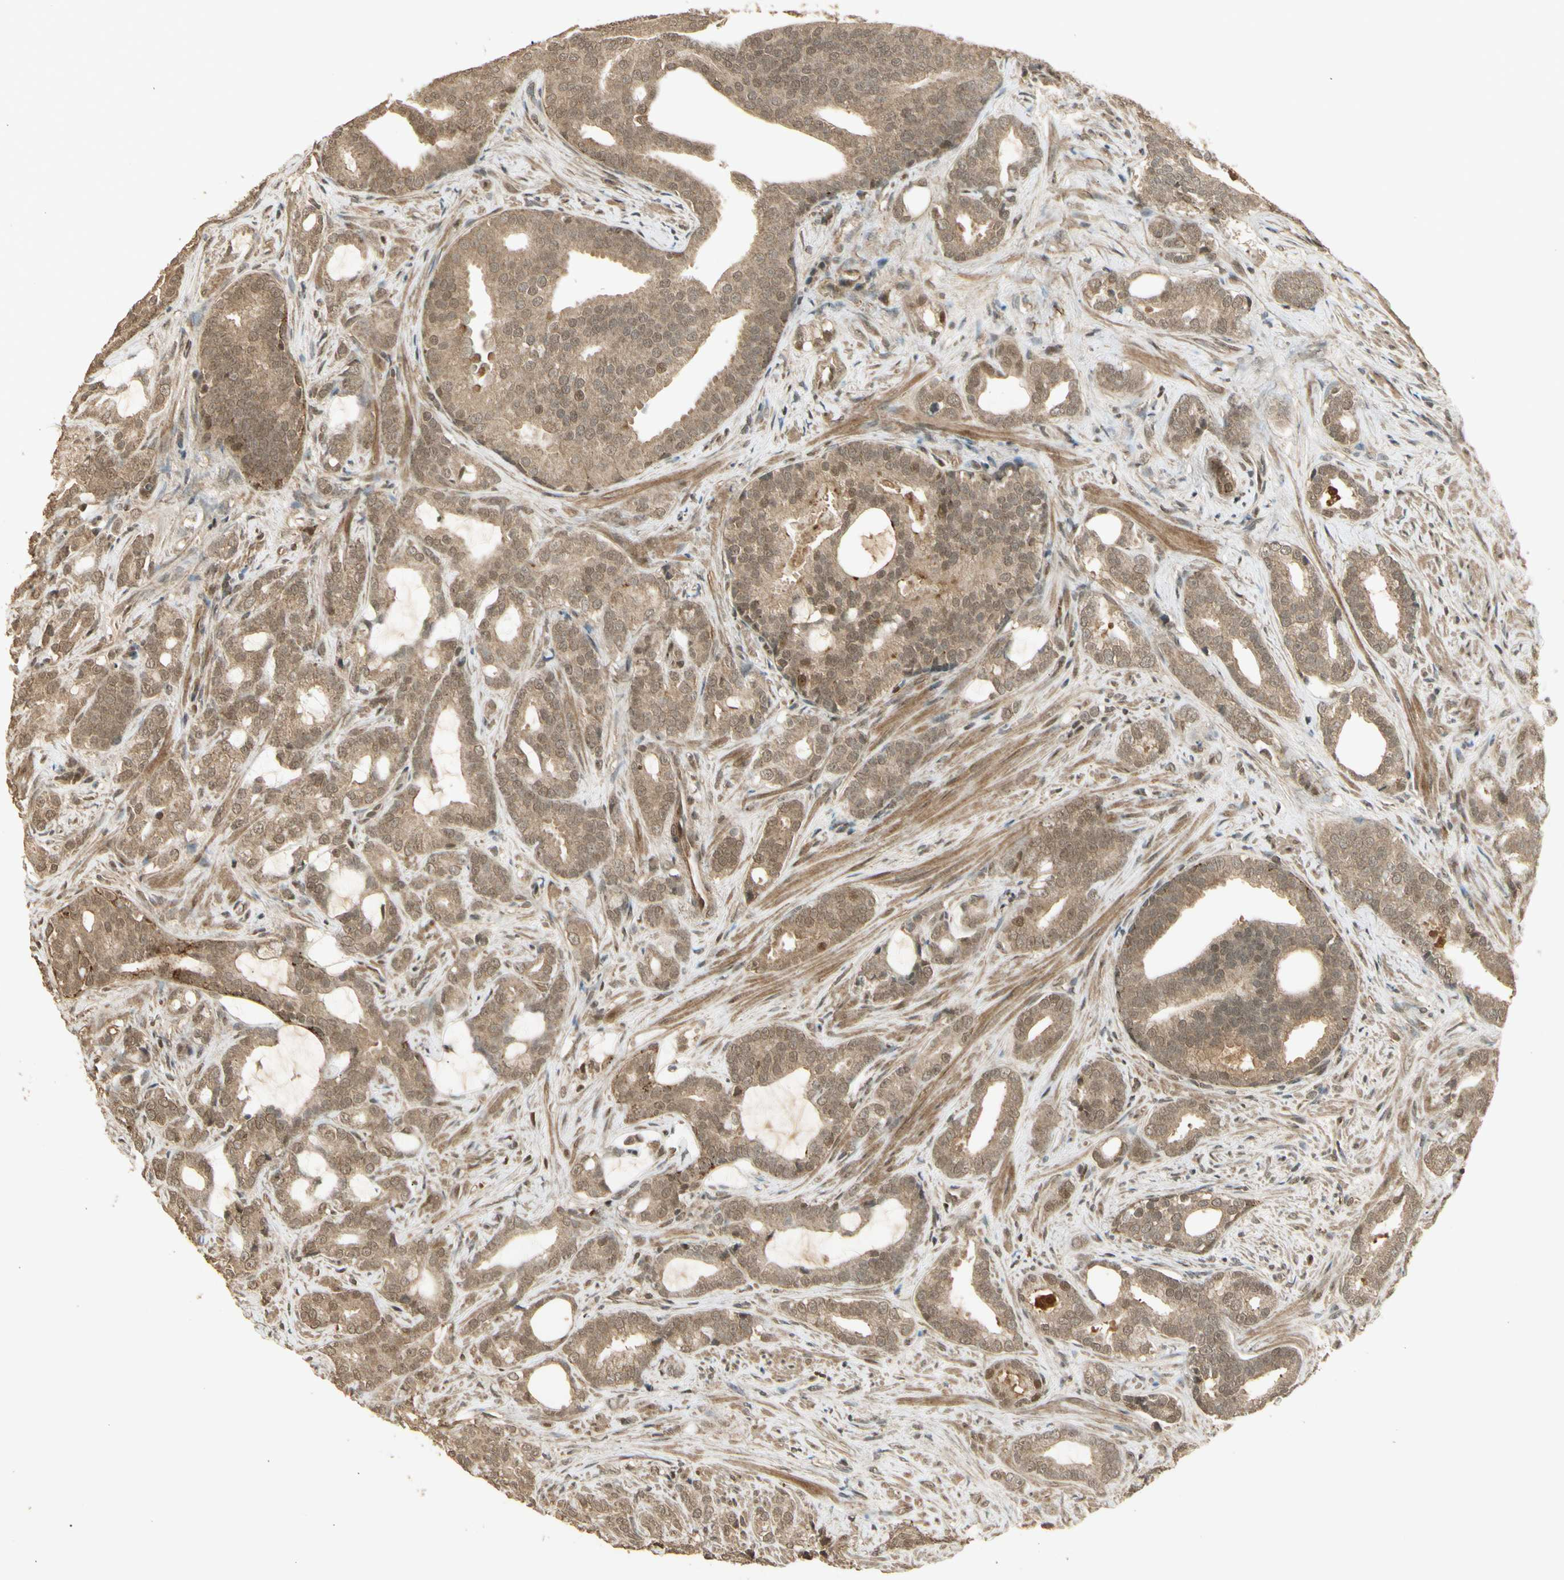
{"staining": {"intensity": "moderate", "quantity": ">75%", "location": "cytoplasmic/membranous,nuclear"}, "tissue": "prostate cancer", "cell_type": "Tumor cells", "image_type": "cancer", "snomed": [{"axis": "morphology", "description": "Adenocarcinoma, Low grade"}, {"axis": "topography", "description": "Prostate"}], "caption": "High-power microscopy captured an IHC micrograph of low-grade adenocarcinoma (prostate), revealing moderate cytoplasmic/membranous and nuclear positivity in about >75% of tumor cells.", "gene": "GMEB2", "patient": {"sex": "male", "age": 58}}